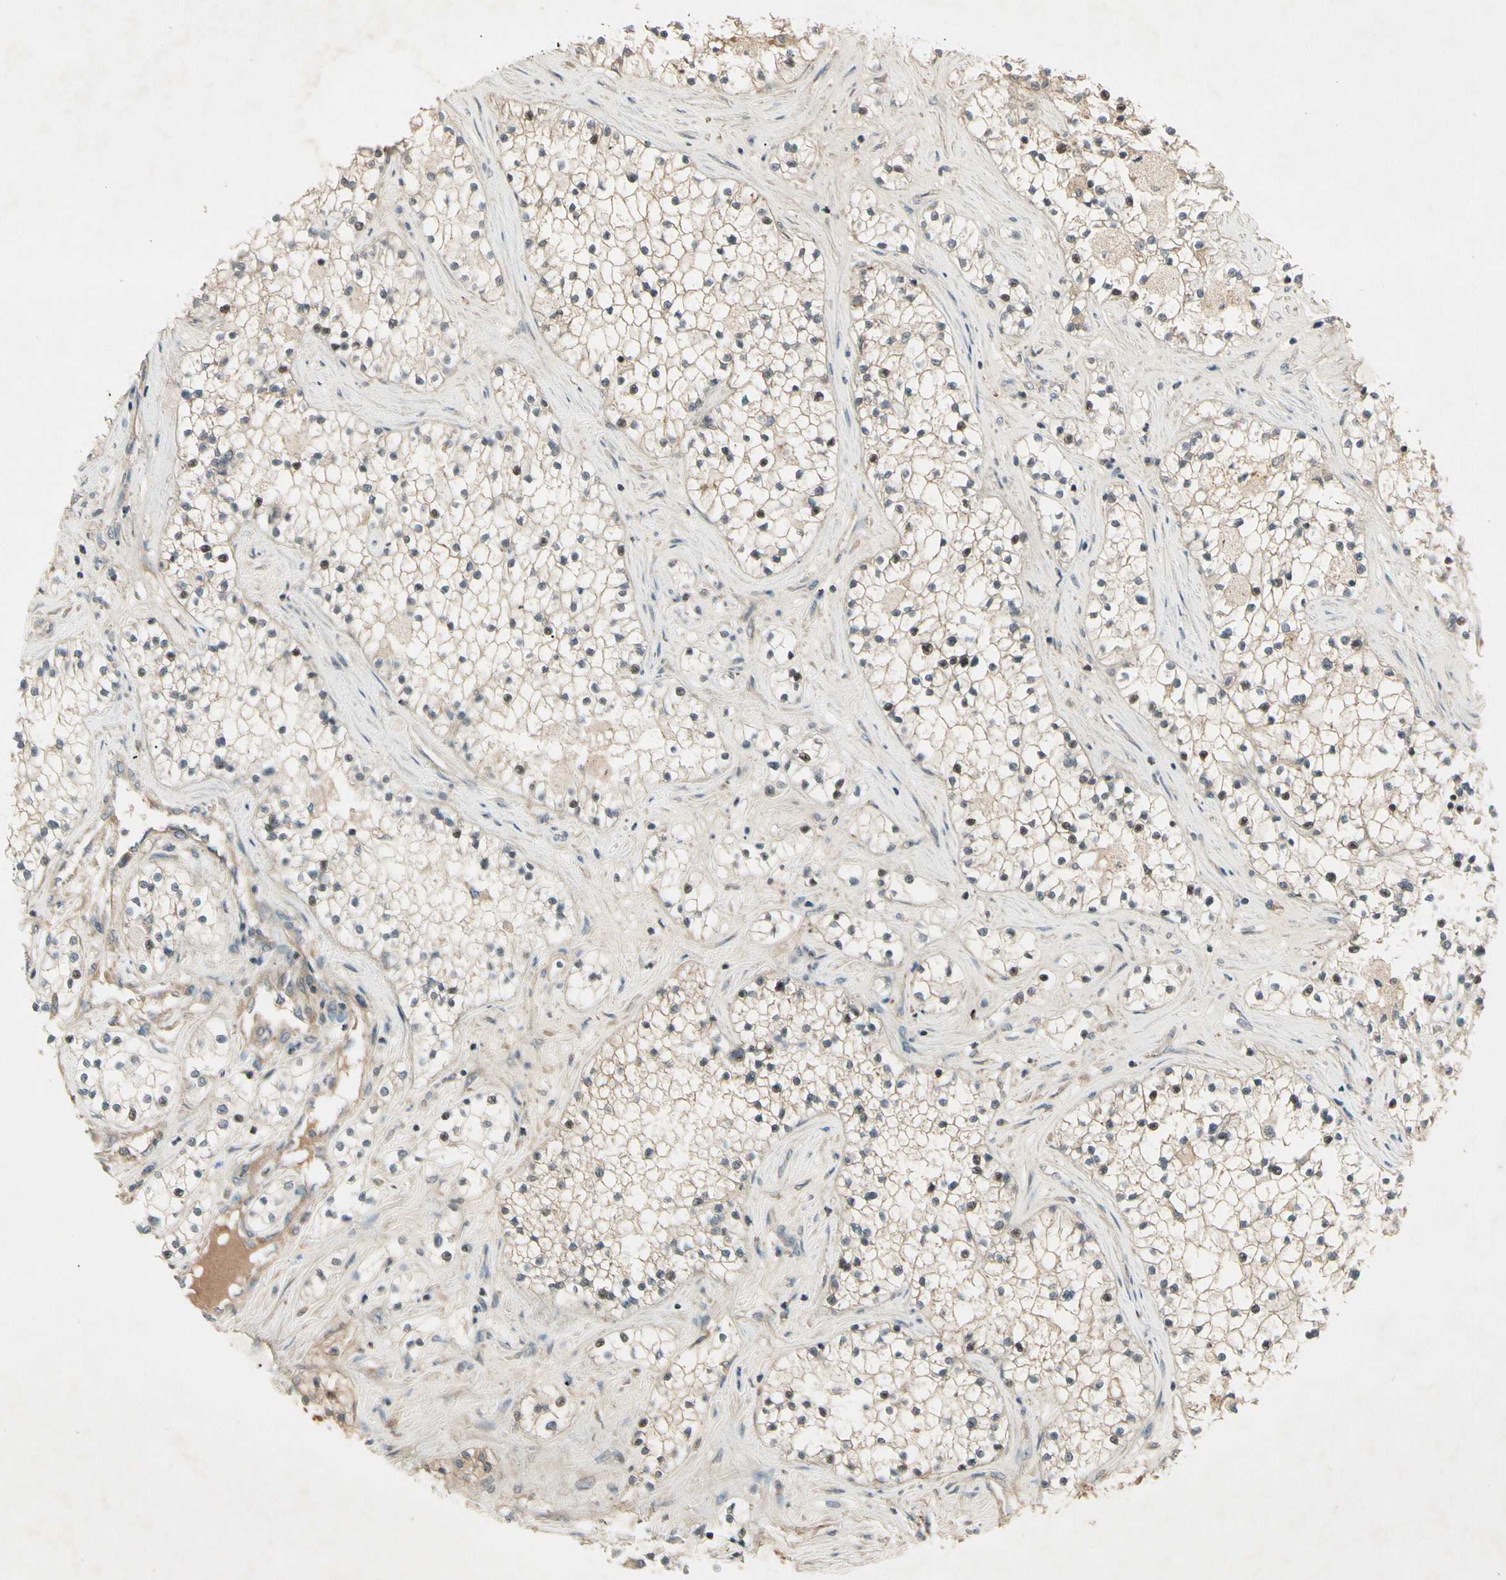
{"staining": {"intensity": "negative", "quantity": "none", "location": "none"}, "tissue": "renal cancer", "cell_type": "Tumor cells", "image_type": "cancer", "snomed": [{"axis": "morphology", "description": "Adenocarcinoma, NOS"}, {"axis": "topography", "description": "Kidney"}], "caption": "Tumor cells are negative for brown protein staining in adenocarcinoma (renal).", "gene": "FHDC1", "patient": {"sex": "male", "age": 68}}